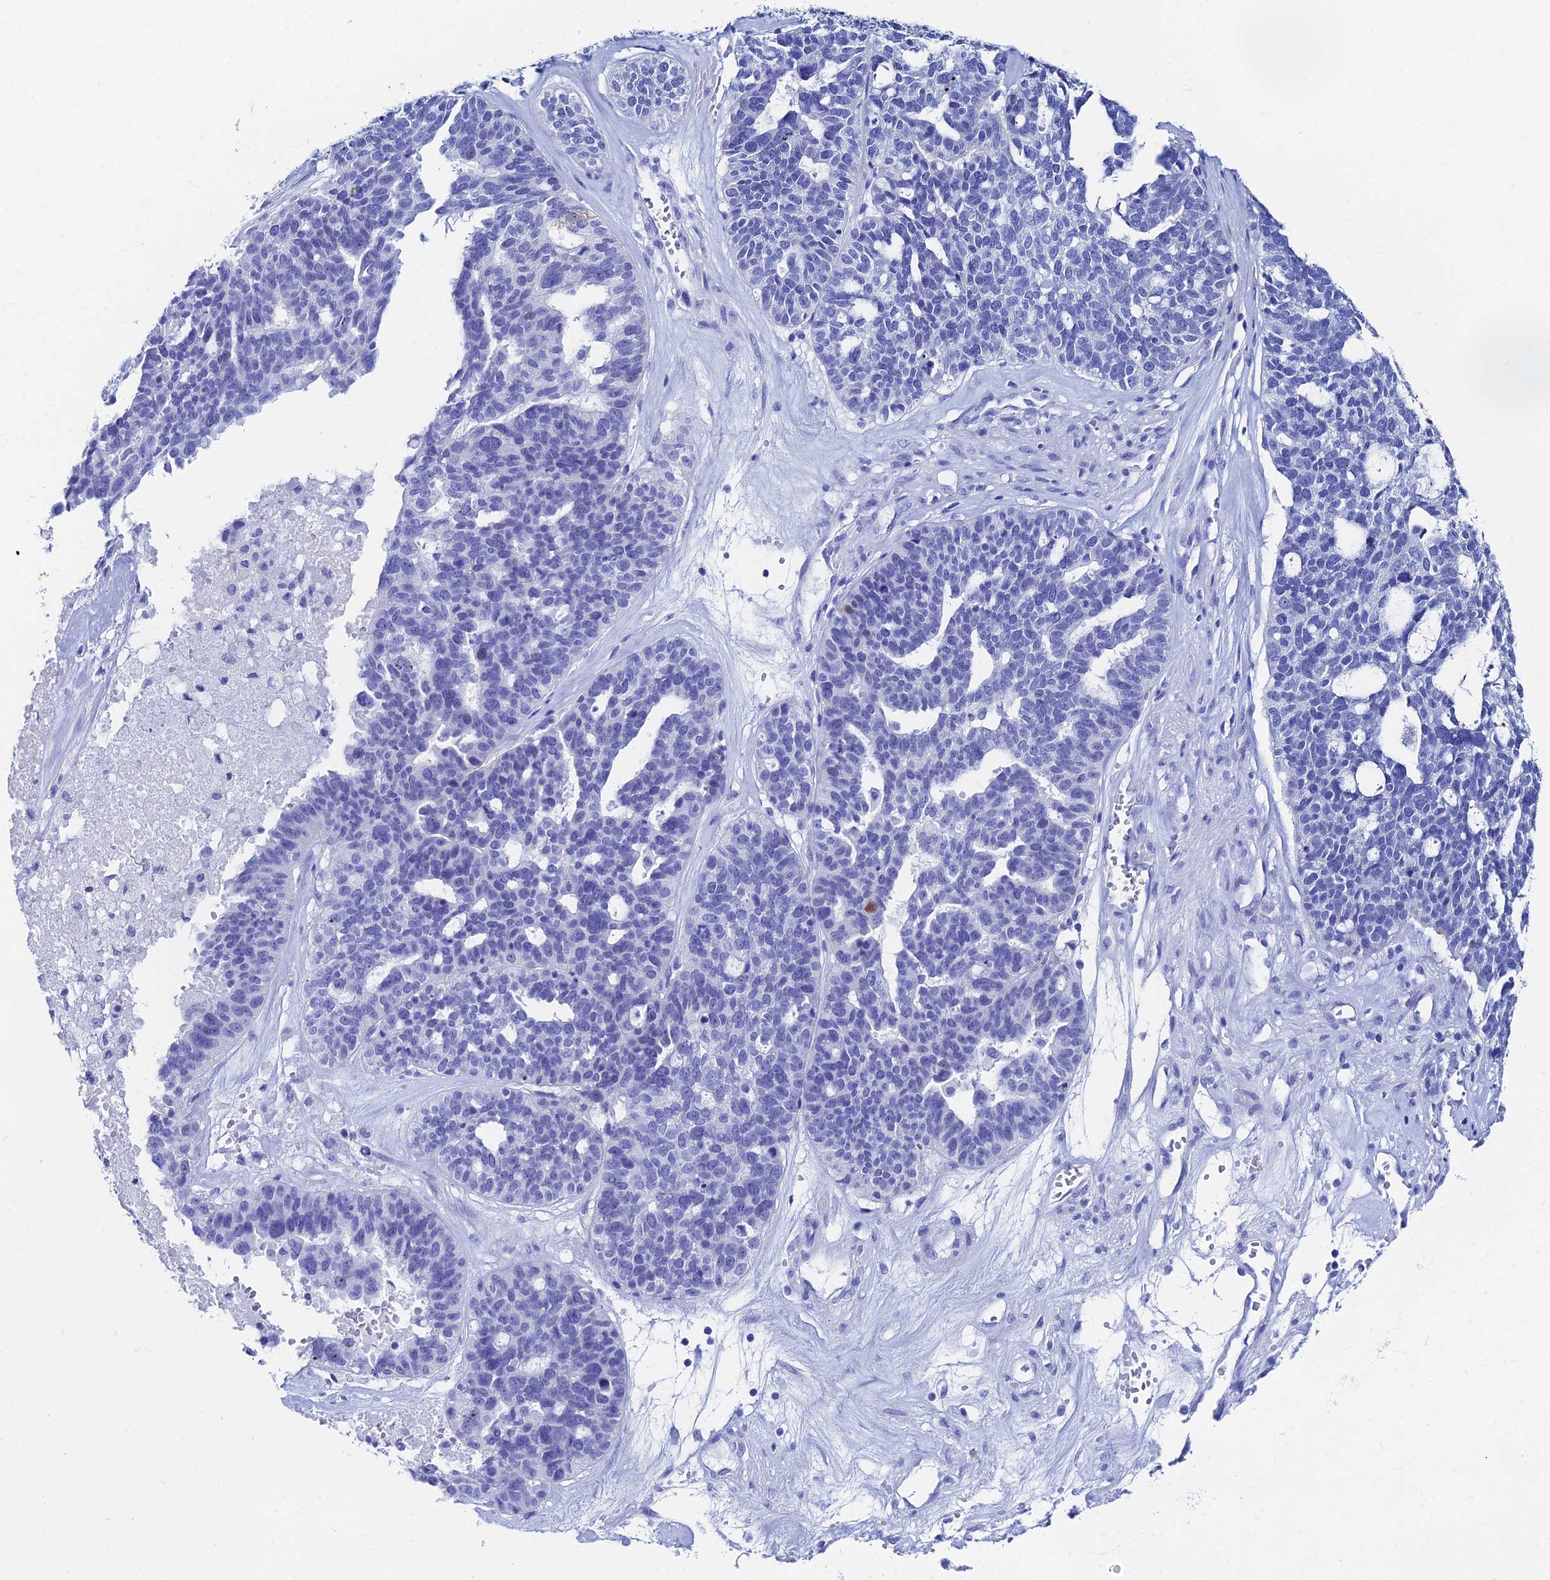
{"staining": {"intensity": "negative", "quantity": "none", "location": "none"}, "tissue": "ovarian cancer", "cell_type": "Tumor cells", "image_type": "cancer", "snomed": [{"axis": "morphology", "description": "Cystadenocarcinoma, serous, NOS"}, {"axis": "topography", "description": "Ovary"}], "caption": "This is an IHC histopathology image of serous cystadenocarcinoma (ovarian). There is no expression in tumor cells.", "gene": "HSPA1L", "patient": {"sex": "female", "age": 59}}